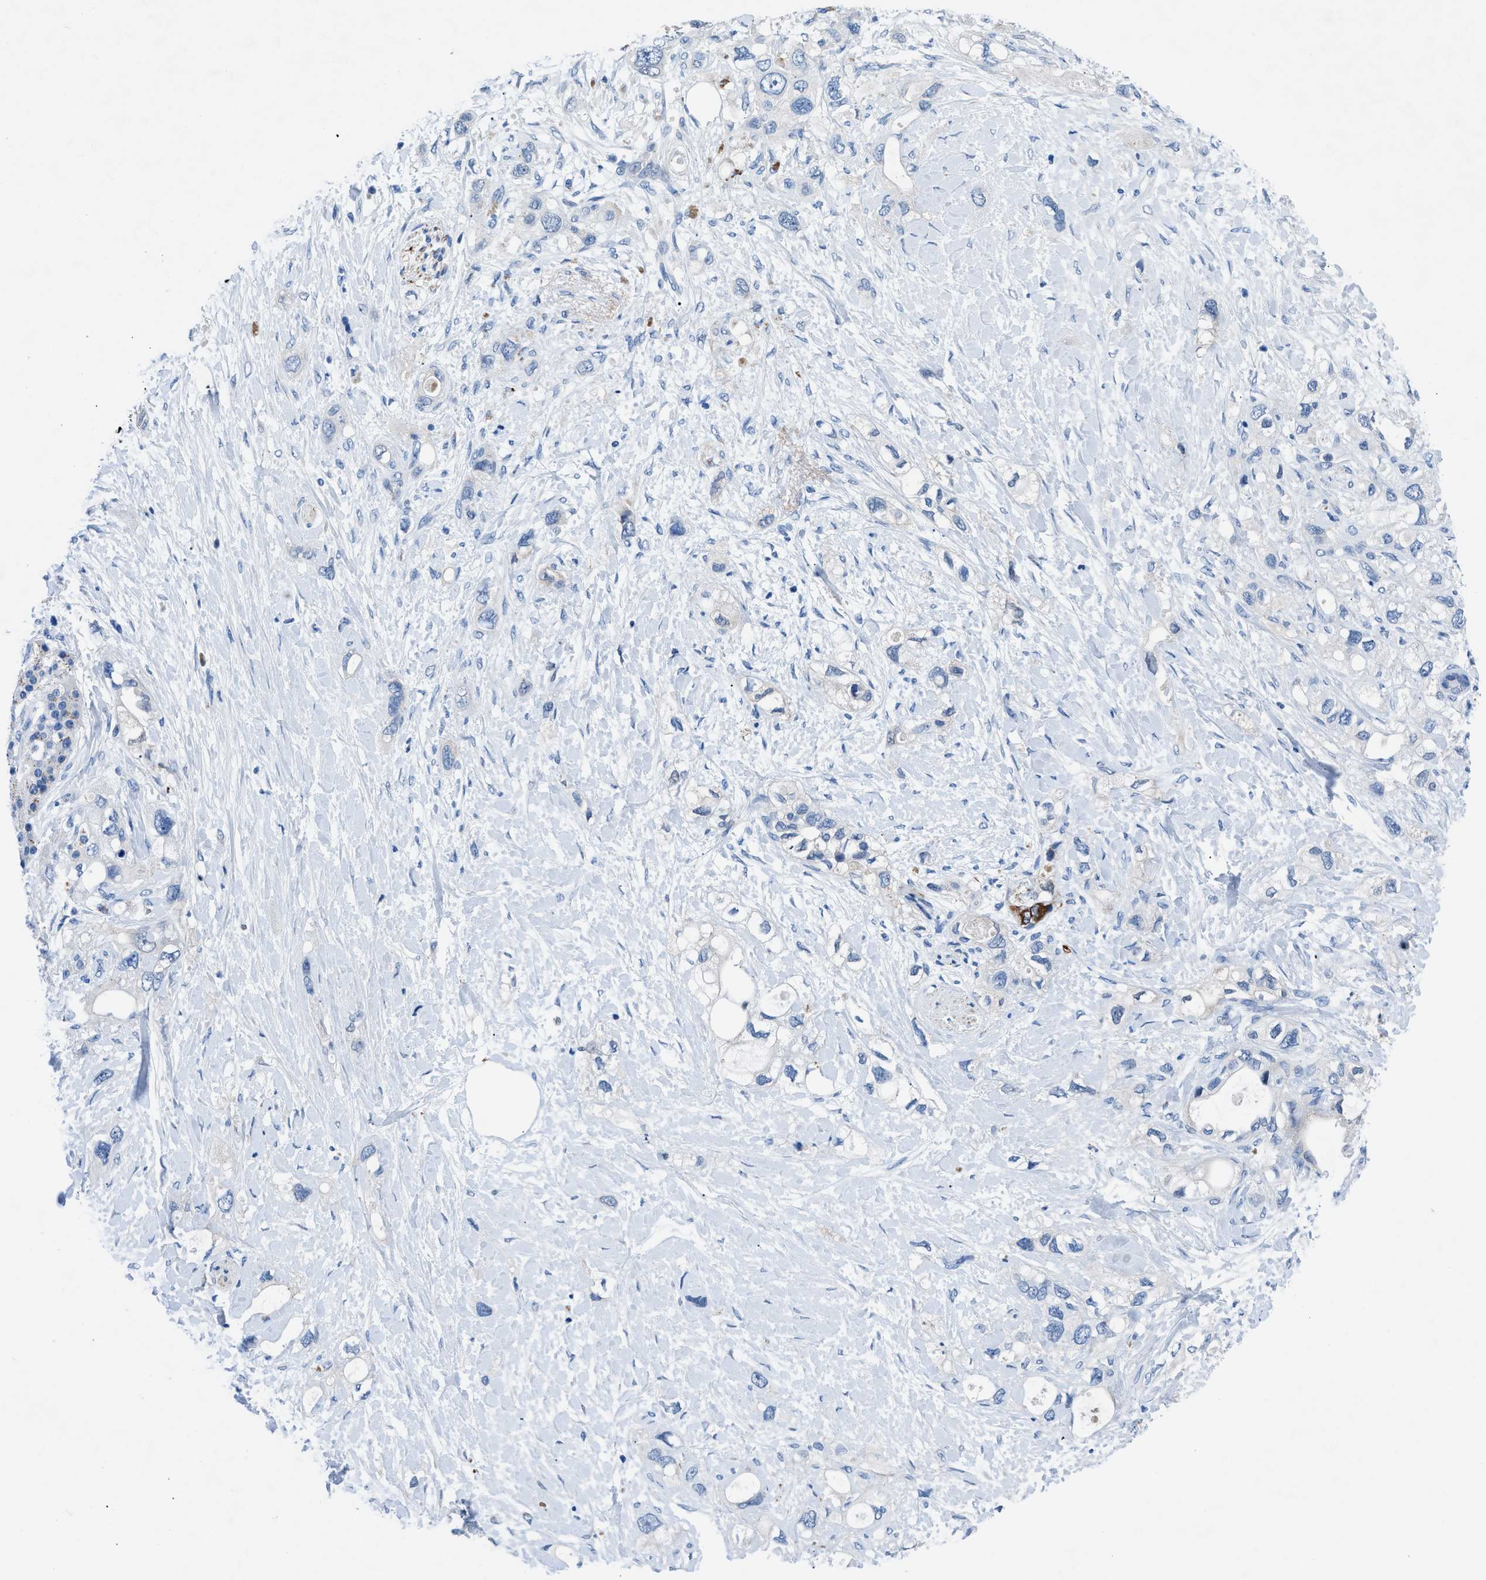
{"staining": {"intensity": "negative", "quantity": "none", "location": "none"}, "tissue": "pancreatic cancer", "cell_type": "Tumor cells", "image_type": "cancer", "snomed": [{"axis": "morphology", "description": "Adenocarcinoma, NOS"}, {"axis": "topography", "description": "Pancreas"}], "caption": "Immunohistochemical staining of pancreatic cancer (adenocarcinoma) displays no significant positivity in tumor cells.", "gene": "UAP1", "patient": {"sex": "female", "age": 56}}